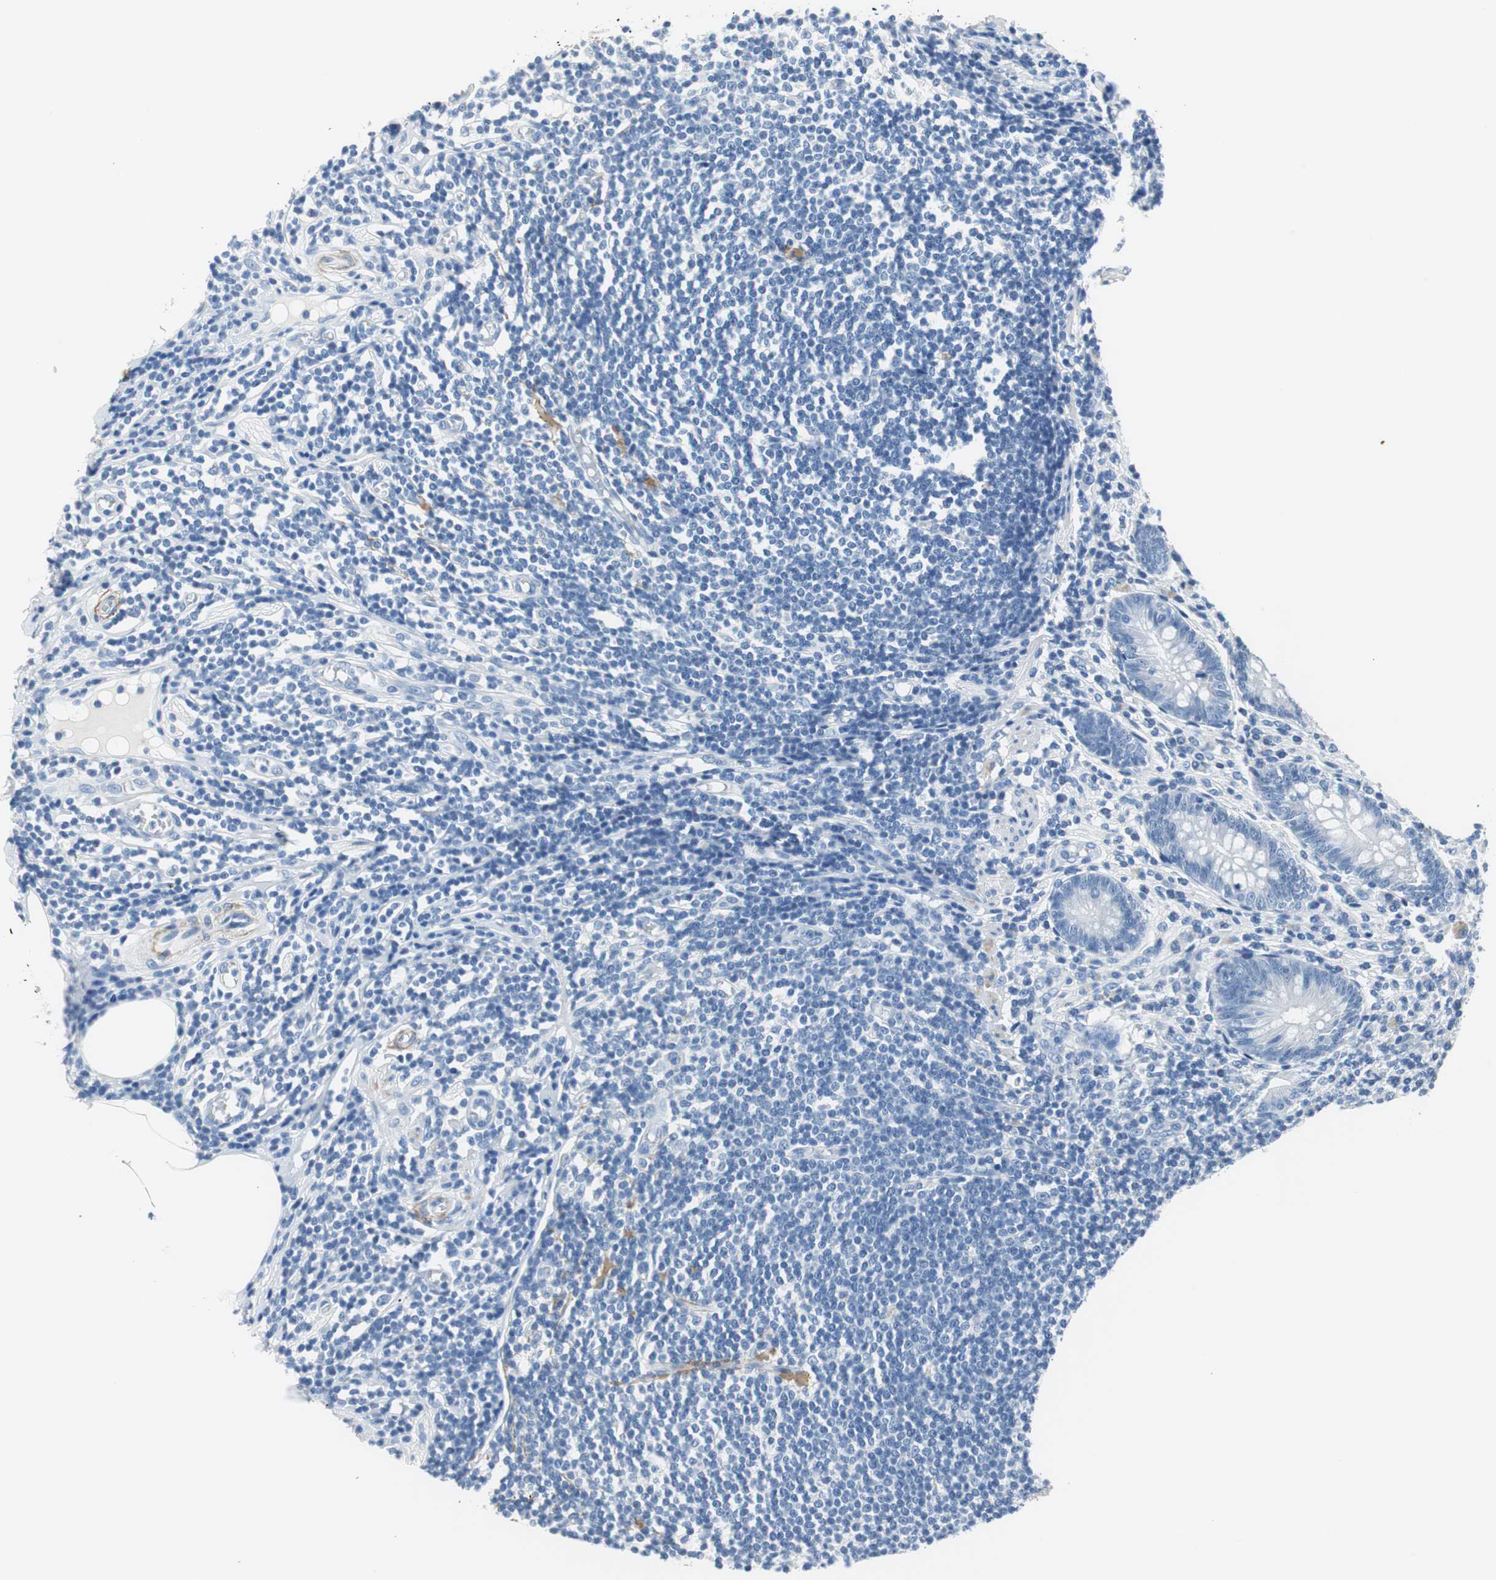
{"staining": {"intensity": "negative", "quantity": "none", "location": "none"}, "tissue": "appendix", "cell_type": "Glandular cells", "image_type": "normal", "snomed": [{"axis": "morphology", "description": "Normal tissue, NOS"}, {"axis": "morphology", "description": "Inflammation, NOS"}, {"axis": "topography", "description": "Appendix"}], "caption": "The immunohistochemistry histopathology image has no significant expression in glandular cells of appendix. (IHC, brightfield microscopy, high magnification).", "gene": "MUC7", "patient": {"sex": "male", "age": 46}}